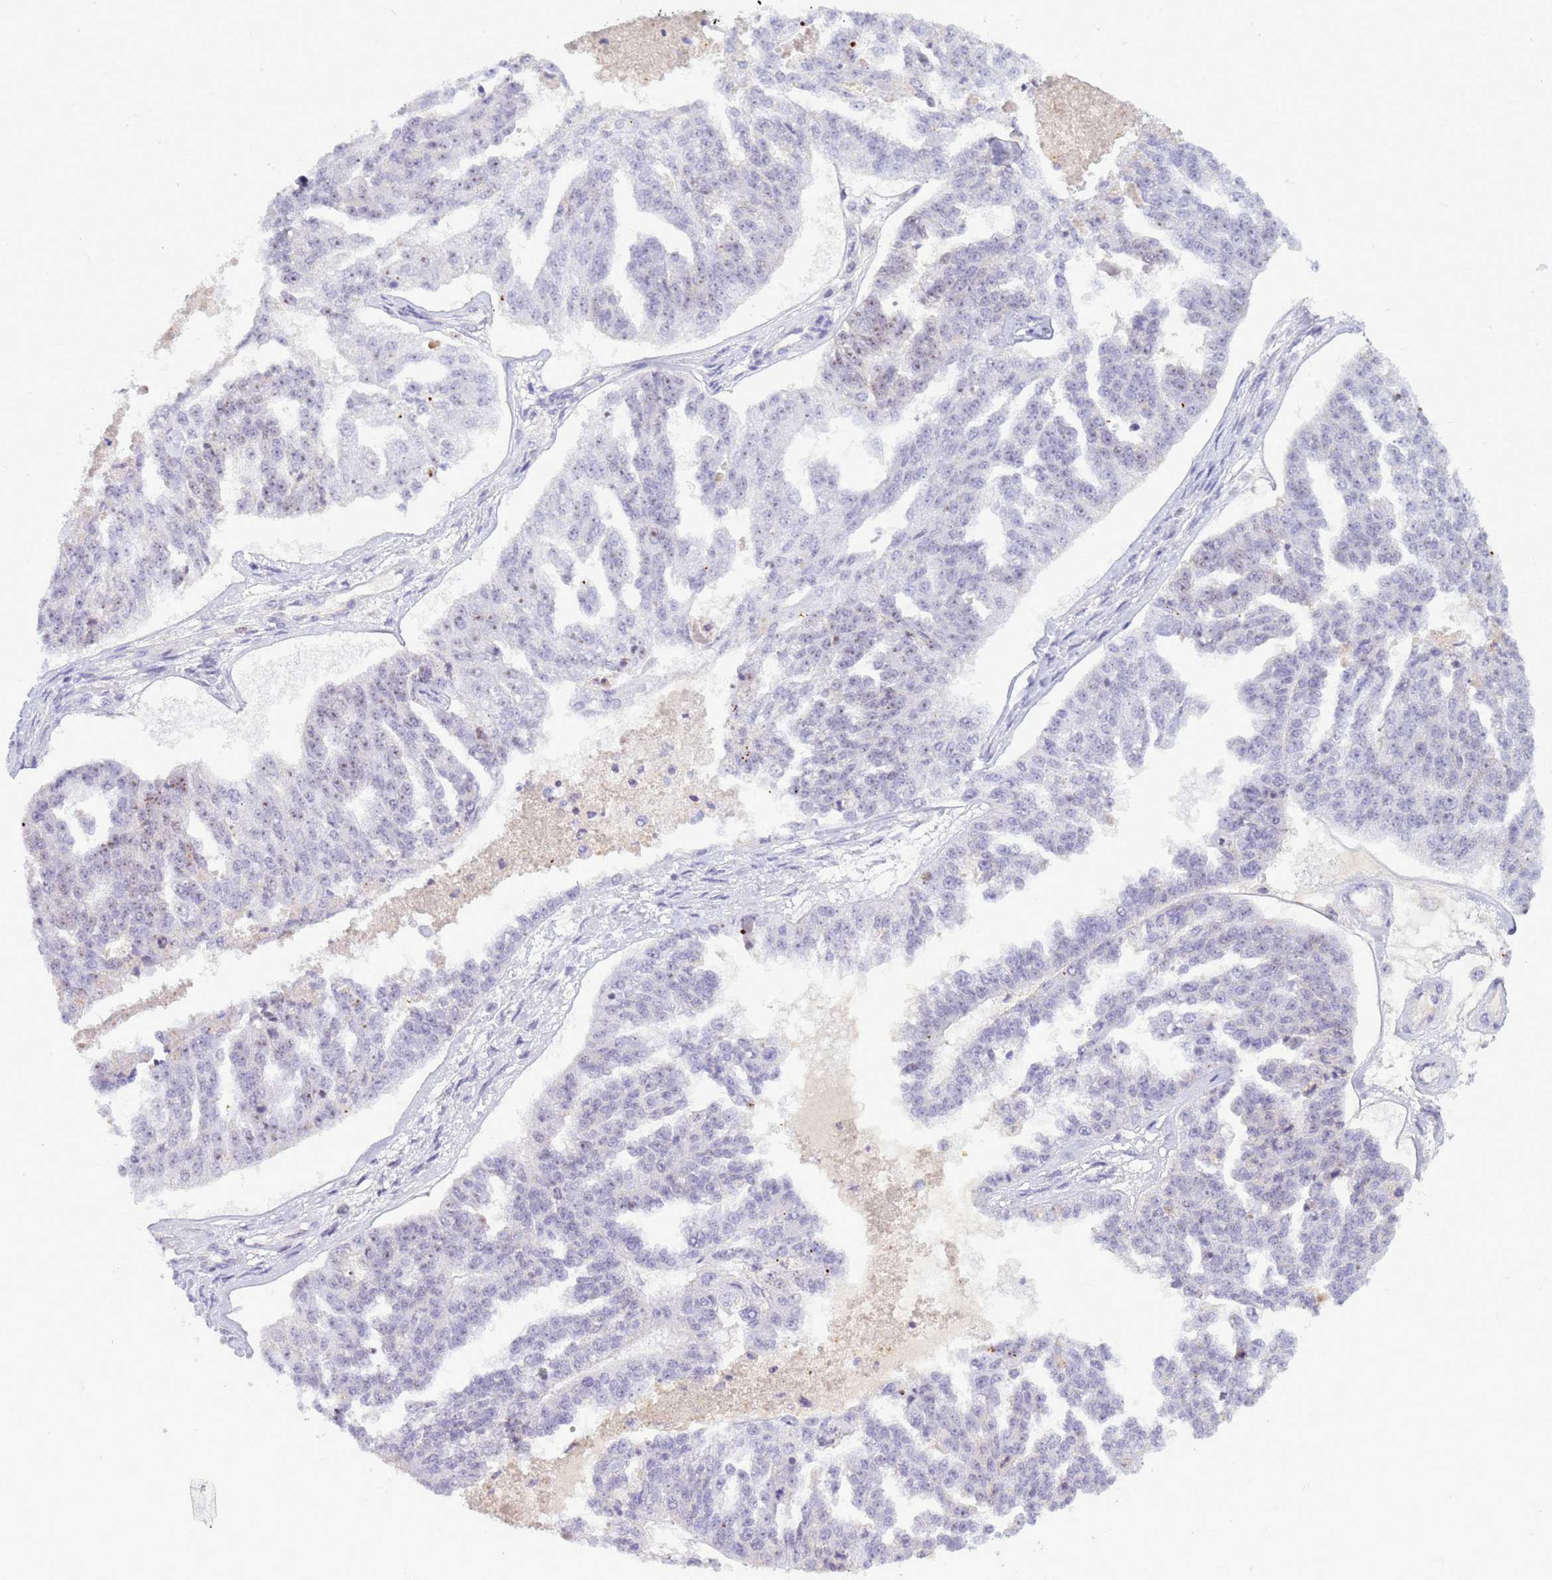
{"staining": {"intensity": "negative", "quantity": "none", "location": "none"}, "tissue": "ovarian cancer", "cell_type": "Tumor cells", "image_type": "cancer", "snomed": [{"axis": "morphology", "description": "Cystadenocarcinoma, serous, NOS"}, {"axis": "topography", "description": "Ovary"}], "caption": "The image exhibits no significant positivity in tumor cells of ovarian cancer (serous cystadenocarcinoma).", "gene": "DMRTC2", "patient": {"sex": "female", "age": 58}}